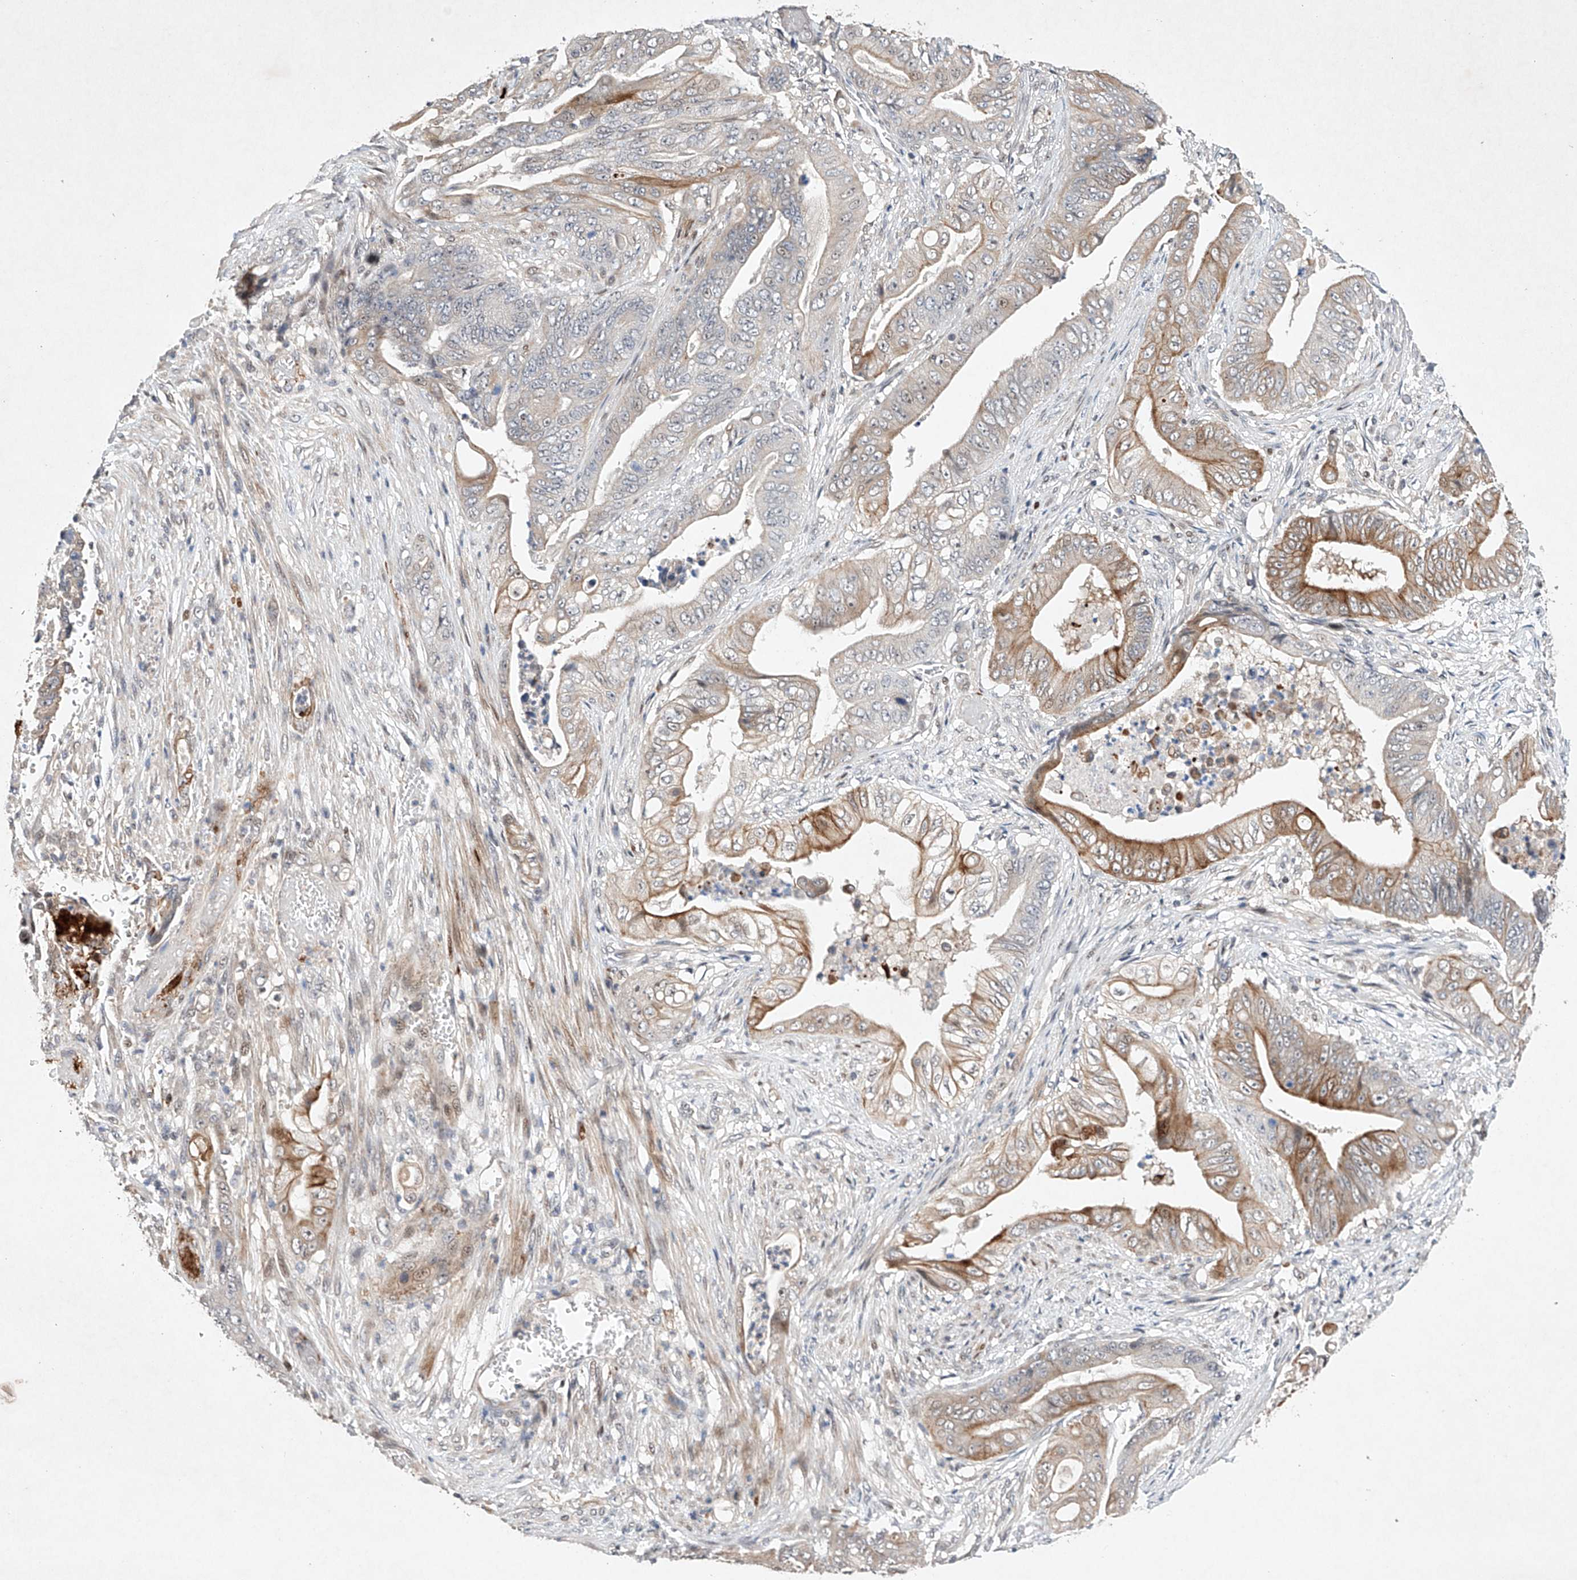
{"staining": {"intensity": "moderate", "quantity": "<25%", "location": "cytoplasmic/membranous"}, "tissue": "stomach cancer", "cell_type": "Tumor cells", "image_type": "cancer", "snomed": [{"axis": "morphology", "description": "Adenocarcinoma, NOS"}, {"axis": "topography", "description": "Stomach"}], "caption": "Protein staining of stomach adenocarcinoma tissue demonstrates moderate cytoplasmic/membranous positivity in about <25% of tumor cells.", "gene": "AFG1L", "patient": {"sex": "female", "age": 73}}